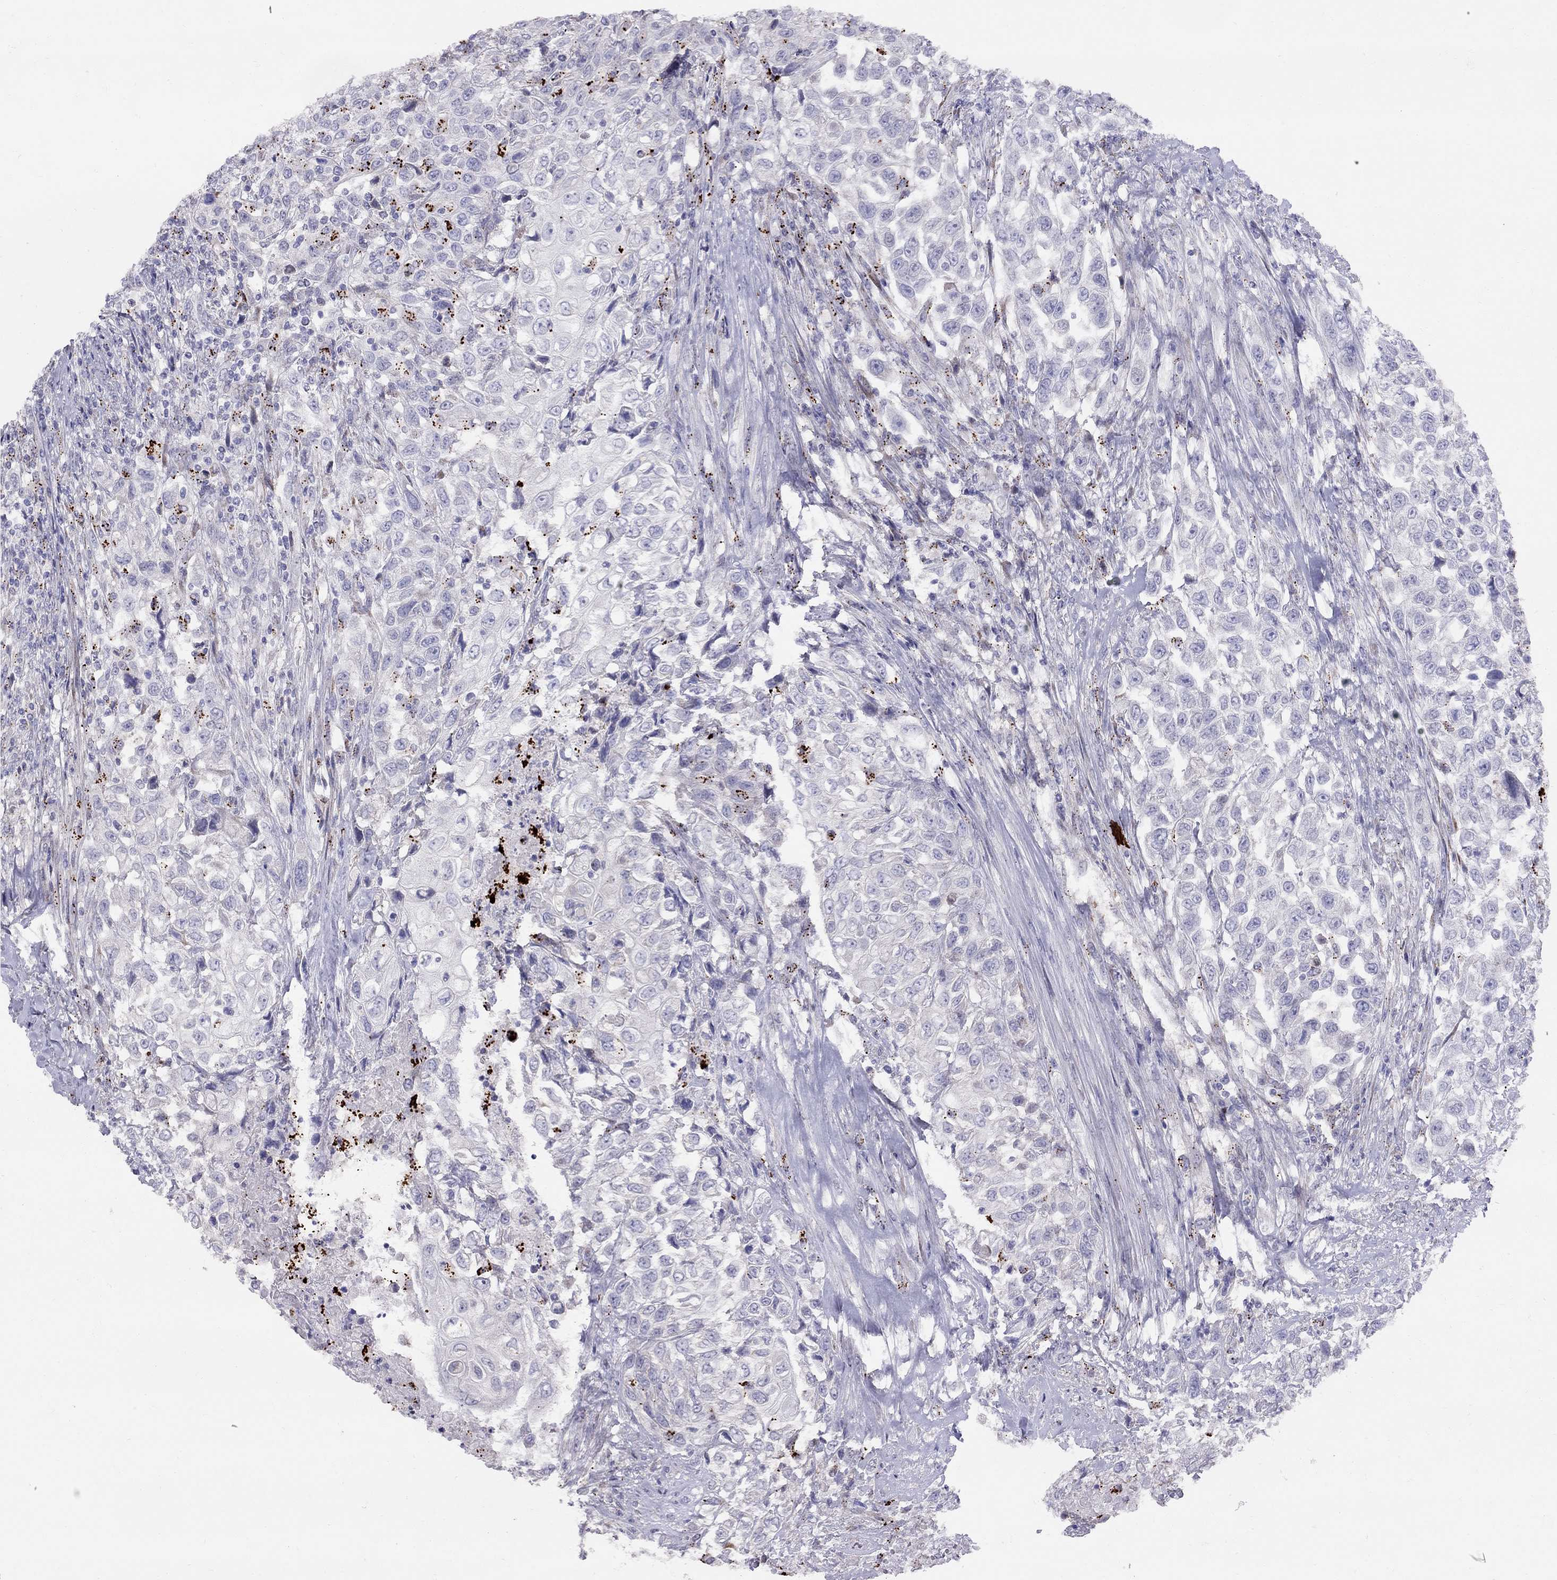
{"staining": {"intensity": "negative", "quantity": "none", "location": "none"}, "tissue": "urothelial cancer", "cell_type": "Tumor cells", "image_type": "cancer", "snomed": [{"axis": "morphology", "description": "Urothelial carcinoma, High grade"}, {"axis": "topography", "description": "Urinary bladder"}], "caption": "This is an immunohistochemistry micrograph of human high-grade urothelial carcinoma. There is no expression in tumor cells.", "gene": "MAGEB4", "patient": {"sex": "female", "age": 56}}